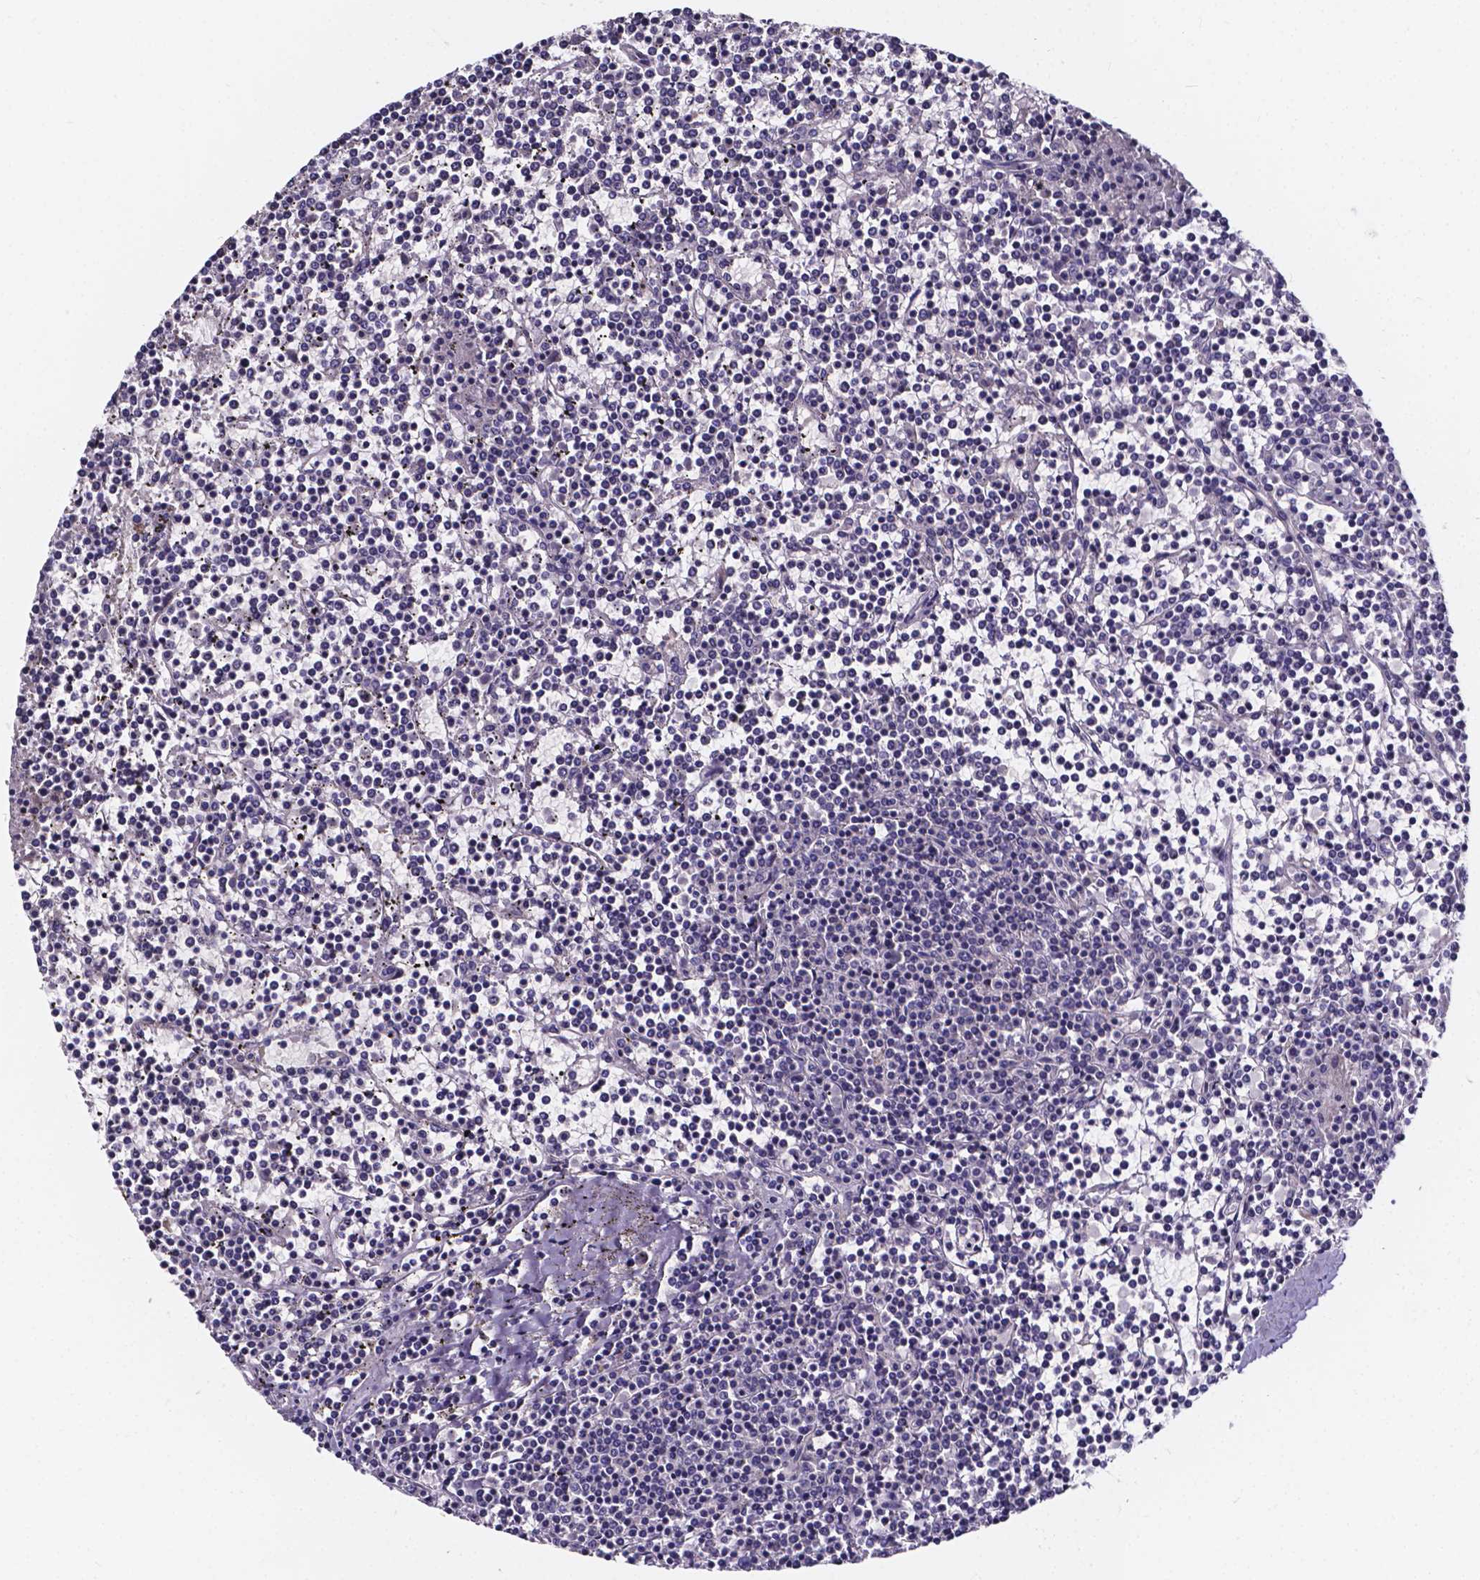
{"staining": {"intensity": "negative", "quantity": "none", "location": "none"}, "tissue": "lymphoma", "cell_type": "Tumor cells", "image_type": "cancer", "snomed": [{"axis": "morphology", "description": "Malignant lymphoma, non-Hodgkin's type, Low grade"}, {"axis": "topography", "description": "Spleen"}], "caption": "This is an immunohistochemistry (IHC) micrograph of low-grade malignant lymphoma, non-Hodgkin's type. There is no staining in tumor cells.", "gene": "SPOCD1", "patient": {"sex": "female", "age": 19}}